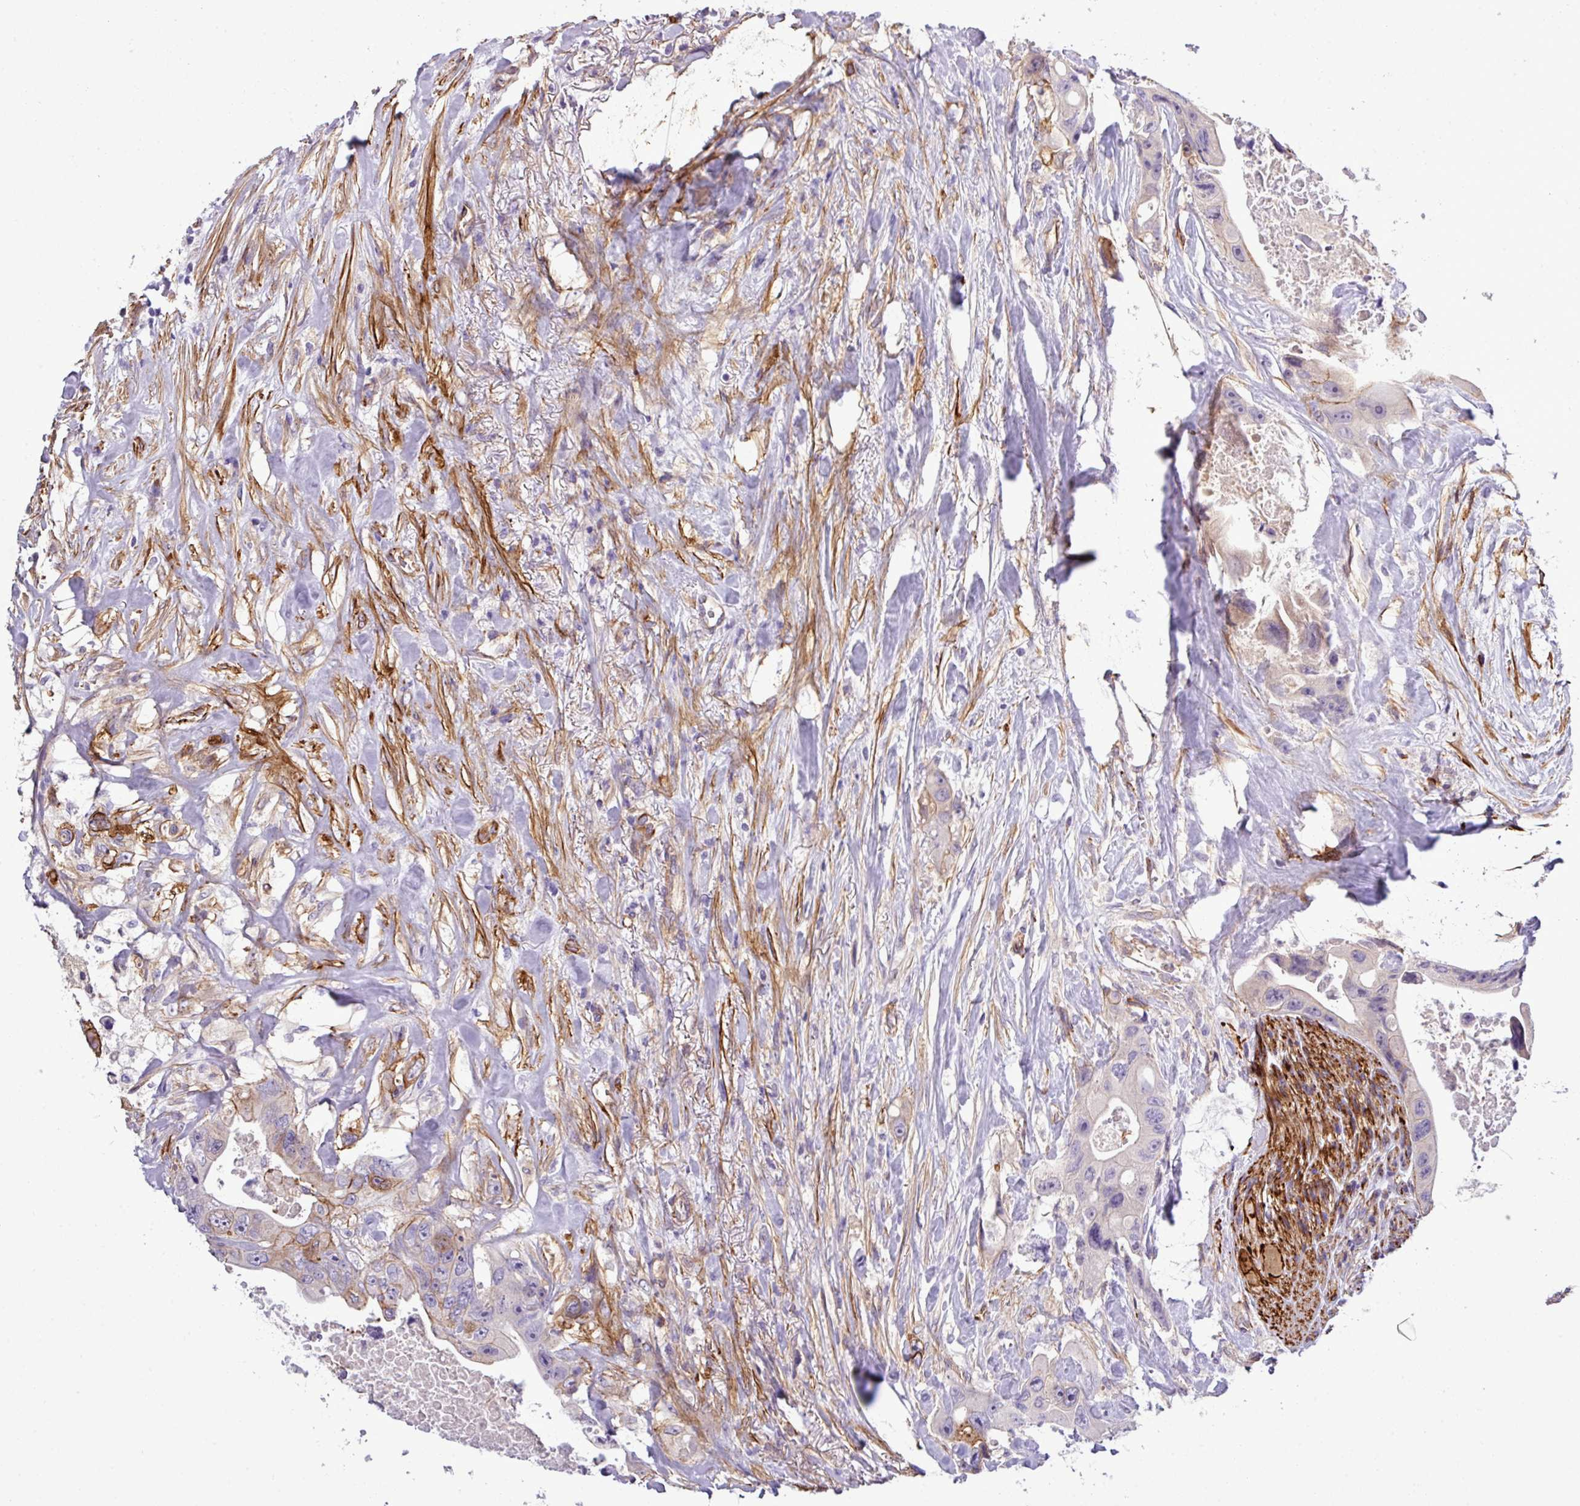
{"staining": {"intensity": "moderate", "quantity": "<25%", "location": "cytoplasmic/membranous"}, "tissue": "colorectal cancer", "cell_type": "Tumor cells", "image_type": "cancer", "snomed": [{"axis": "morphology", "description": "Adenocarcinoma, NOS"}, {"axis": "topography", "description": "Colon"}], "caption": "This micrograph shows colorectal cancer stained with immunohistochemistry to label a protein in brown. The cytoplasmic/membranous of tumor cells show moderate positivity for the protein. Nuclei are counter-stained blue.", "gene": "PARD6A", "patient": {"sex": "female", "age": 46}}